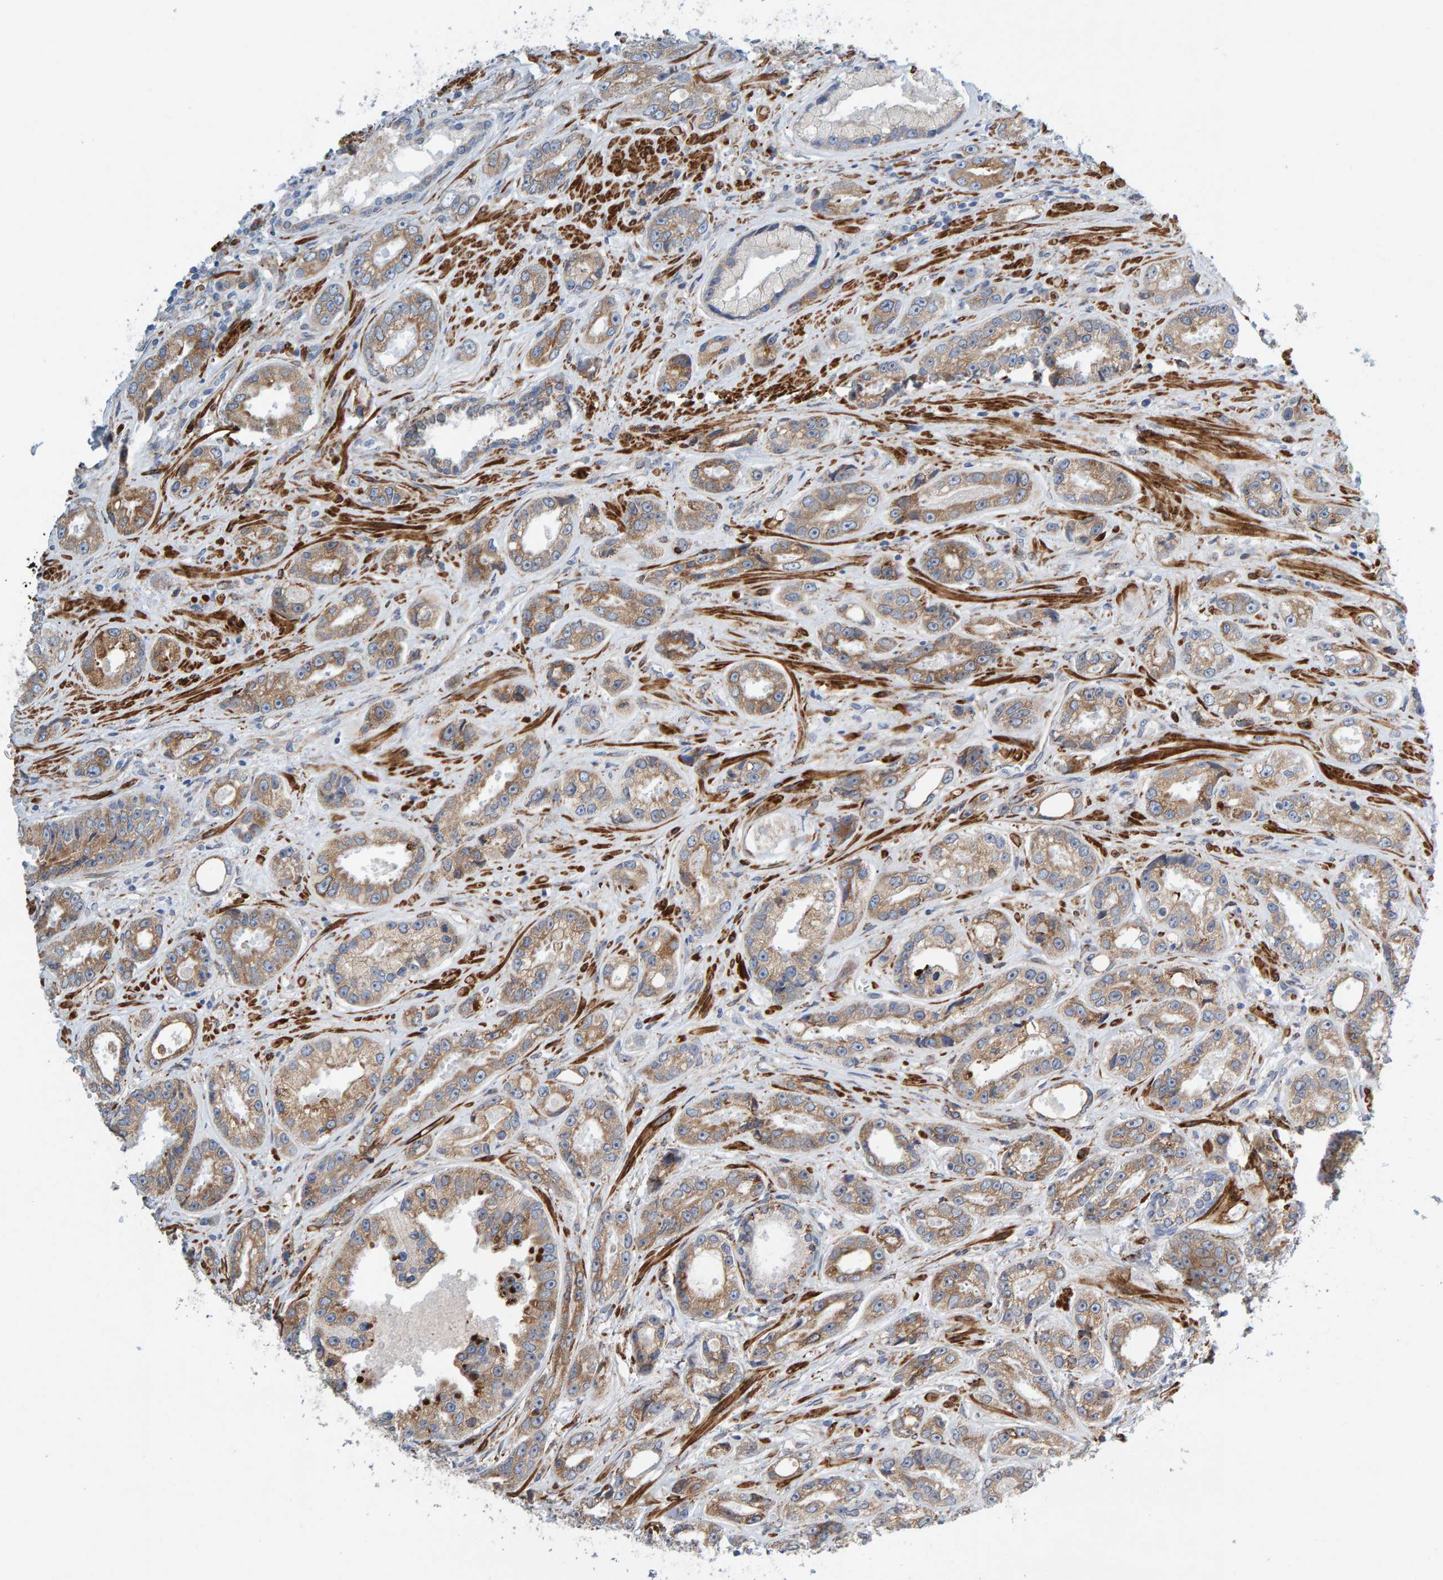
{"staining": {"intensity": "moderate", "quantity": ">75%", "location": "cytoplasmic/membranous"}, "tissue": "prostate cancer", "cell_type": "Tumor cells", "image_type": "cancer", "snomed": [{"axis": "morphology", "description": "Adenocarcinoma, High grade"}, {"axis": "topography", "description": "Prostate"}], "caption": "Immunohistochemistry micrograph of neoplastic tissue: prostate cancer stained using IHC shows medium levels of moderate protein expression localized specifically in the cytoplasmic/membranous of tumor cells, appearing as a cytoplasmic/membranous brown color.", "gene": "MMP16", "patient": {"sex": "male", "age": 61}}